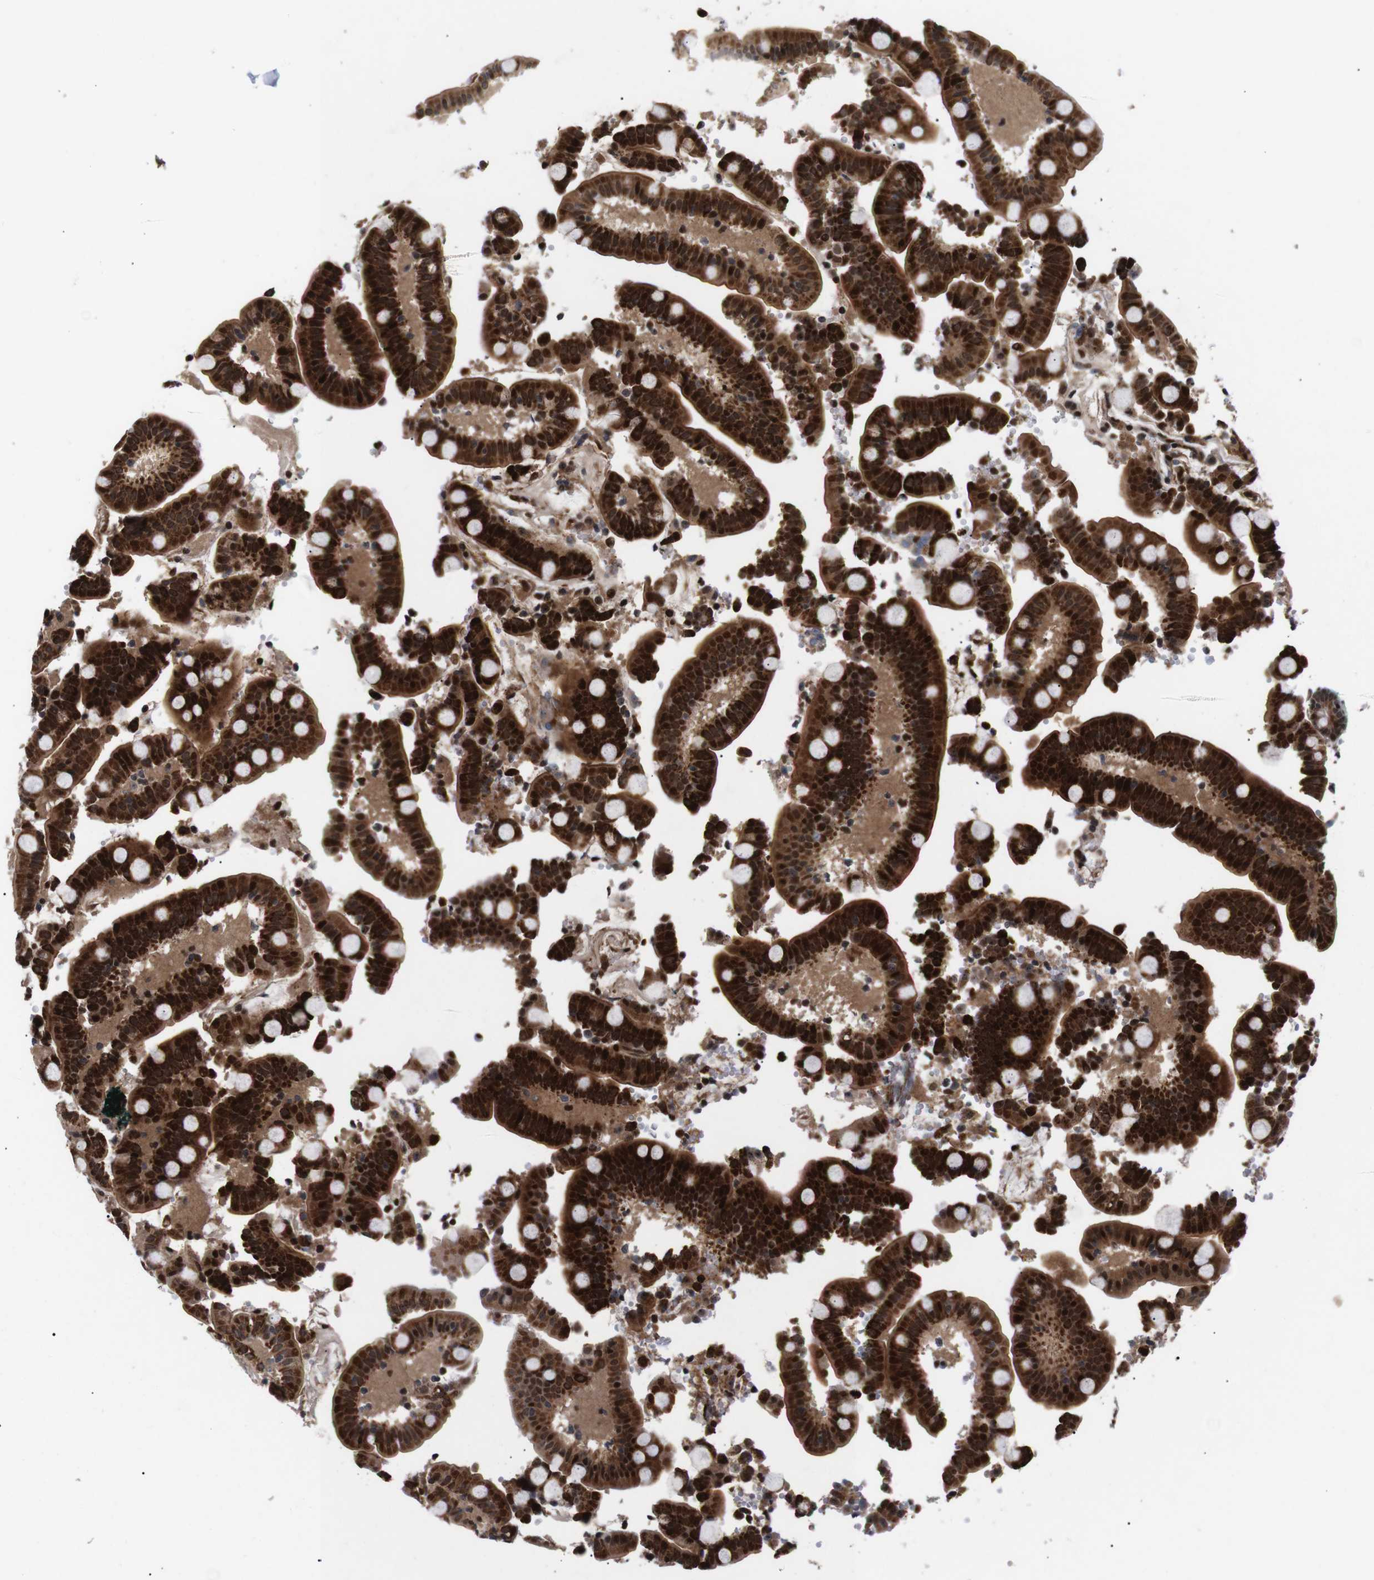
{"staining": {"intensity": "strong", "quantity": ">75%", "location": "cytoplasmic/membranous,nuclear"}, "tissue": "duodenum", "cell_type": "Glandular cells", "image_type": "normal", "snomed": [{"axis": "morphology", "description": "Normal tissue, NOS"}, {"axis": "topography", "description": "Small intestine, NOS"}], "caption": "This micrograph demonstrates unremarkable duodenum stained with immunohistochemistry to label a protein in brown. The cytoplasmic/membranous,nuclear of glandular cells show strong positivity for the protein. Nuclei are counter-stained blue.", "gene": "KIF23", "patient": {"sex": "female", "age": 71}}